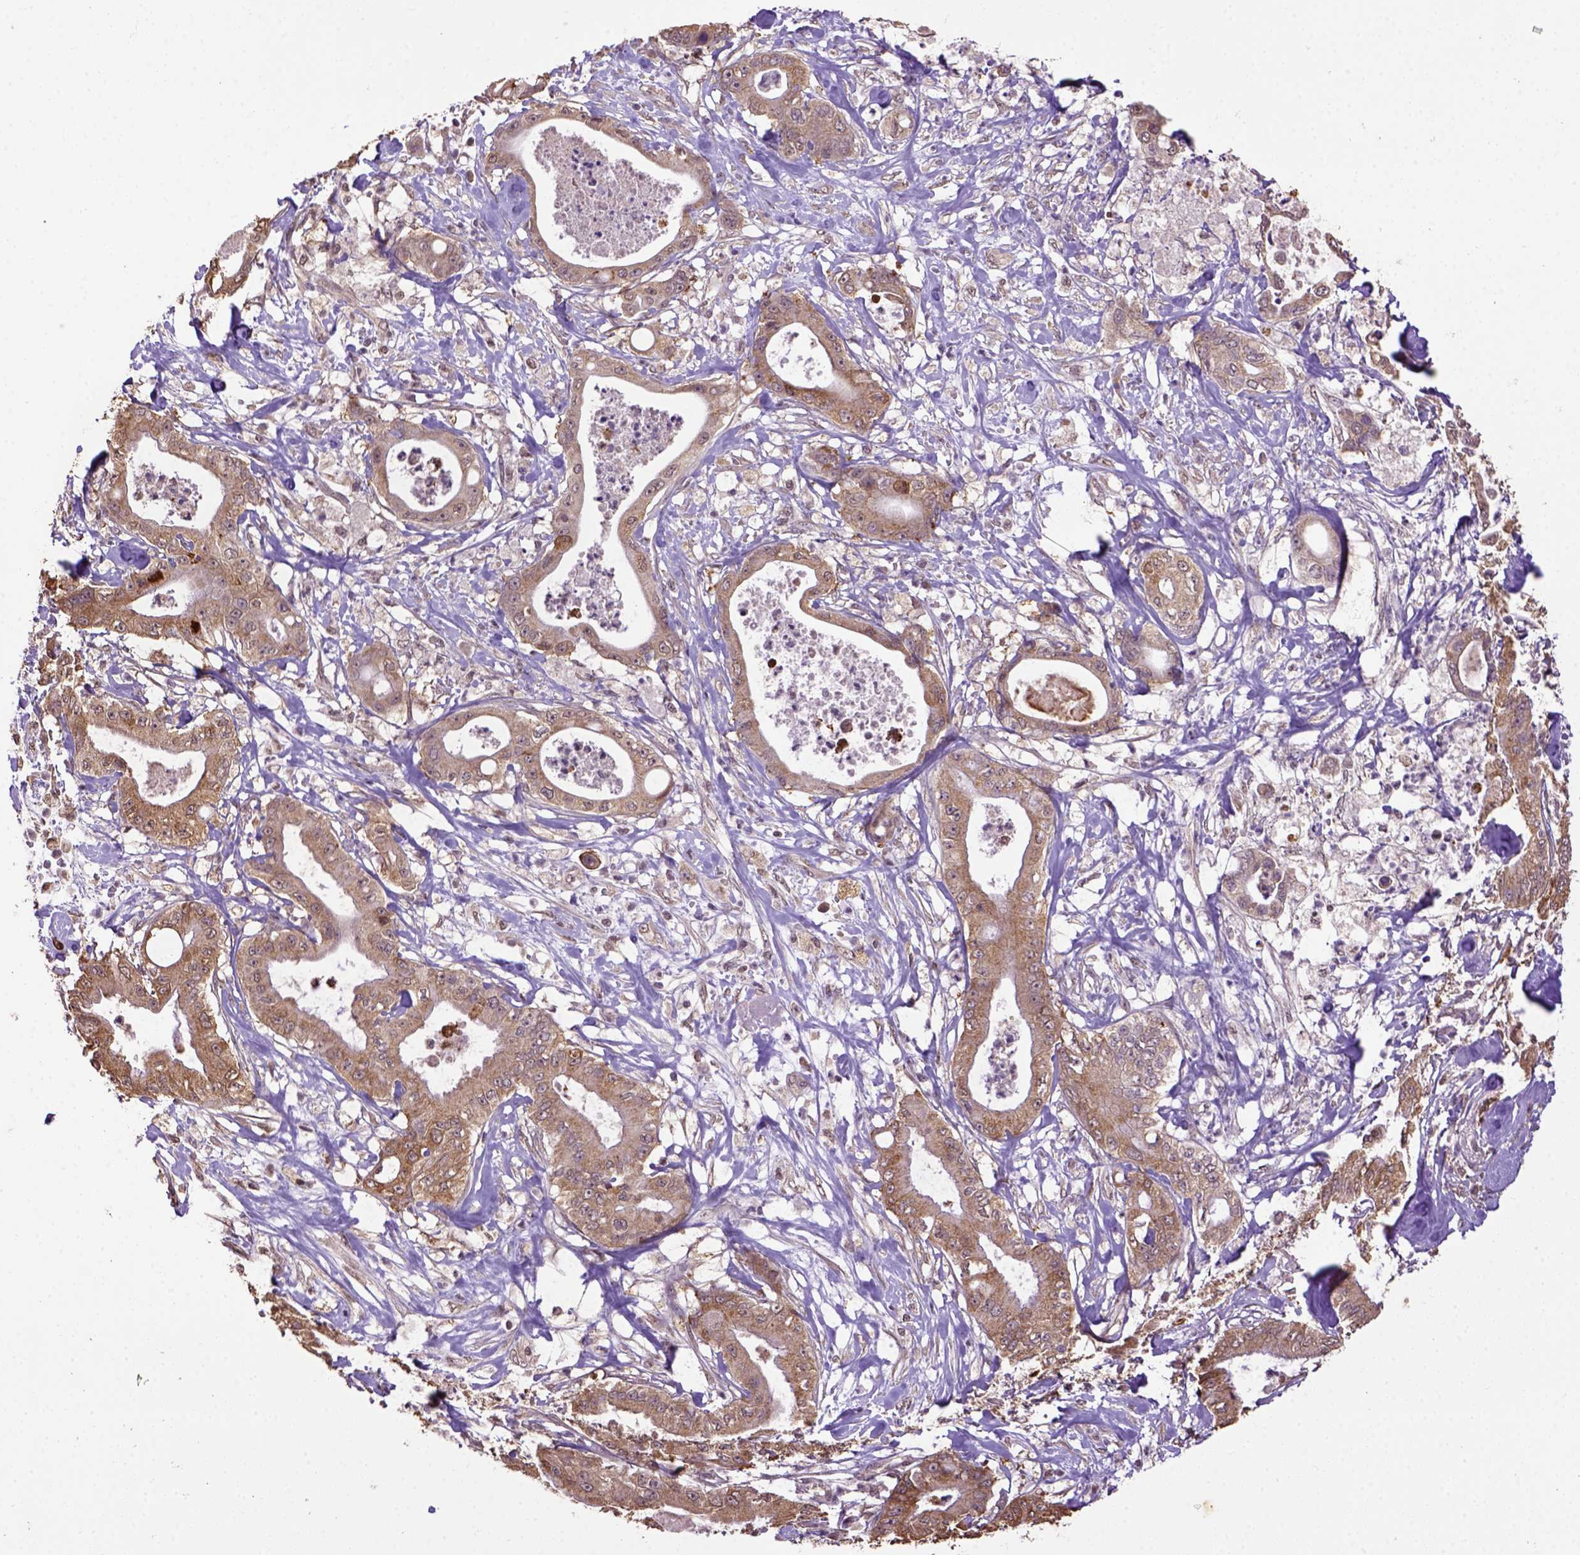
{"staining": {"intensity": "moderate", "quantity": "25%-75%", "location": "cytoplasmic/membranous"}, "tissue": "pancreatic cancer", "cell_type": "Tumor cells", "image_type": "cancer", "snomed": [{"axis": "morphology", "description": "Adenocarcinoma, NOS"}, {"axis": "topography", "description": "Pancreas"}], "caption": "A brown stain labels moderate cytoplasmic/membranous positivity of a protein in human adenocarcinoma (pancreatic) tumor cells.", "gene": "WDR17", "patient": {"sex": "male", "age": 71}}